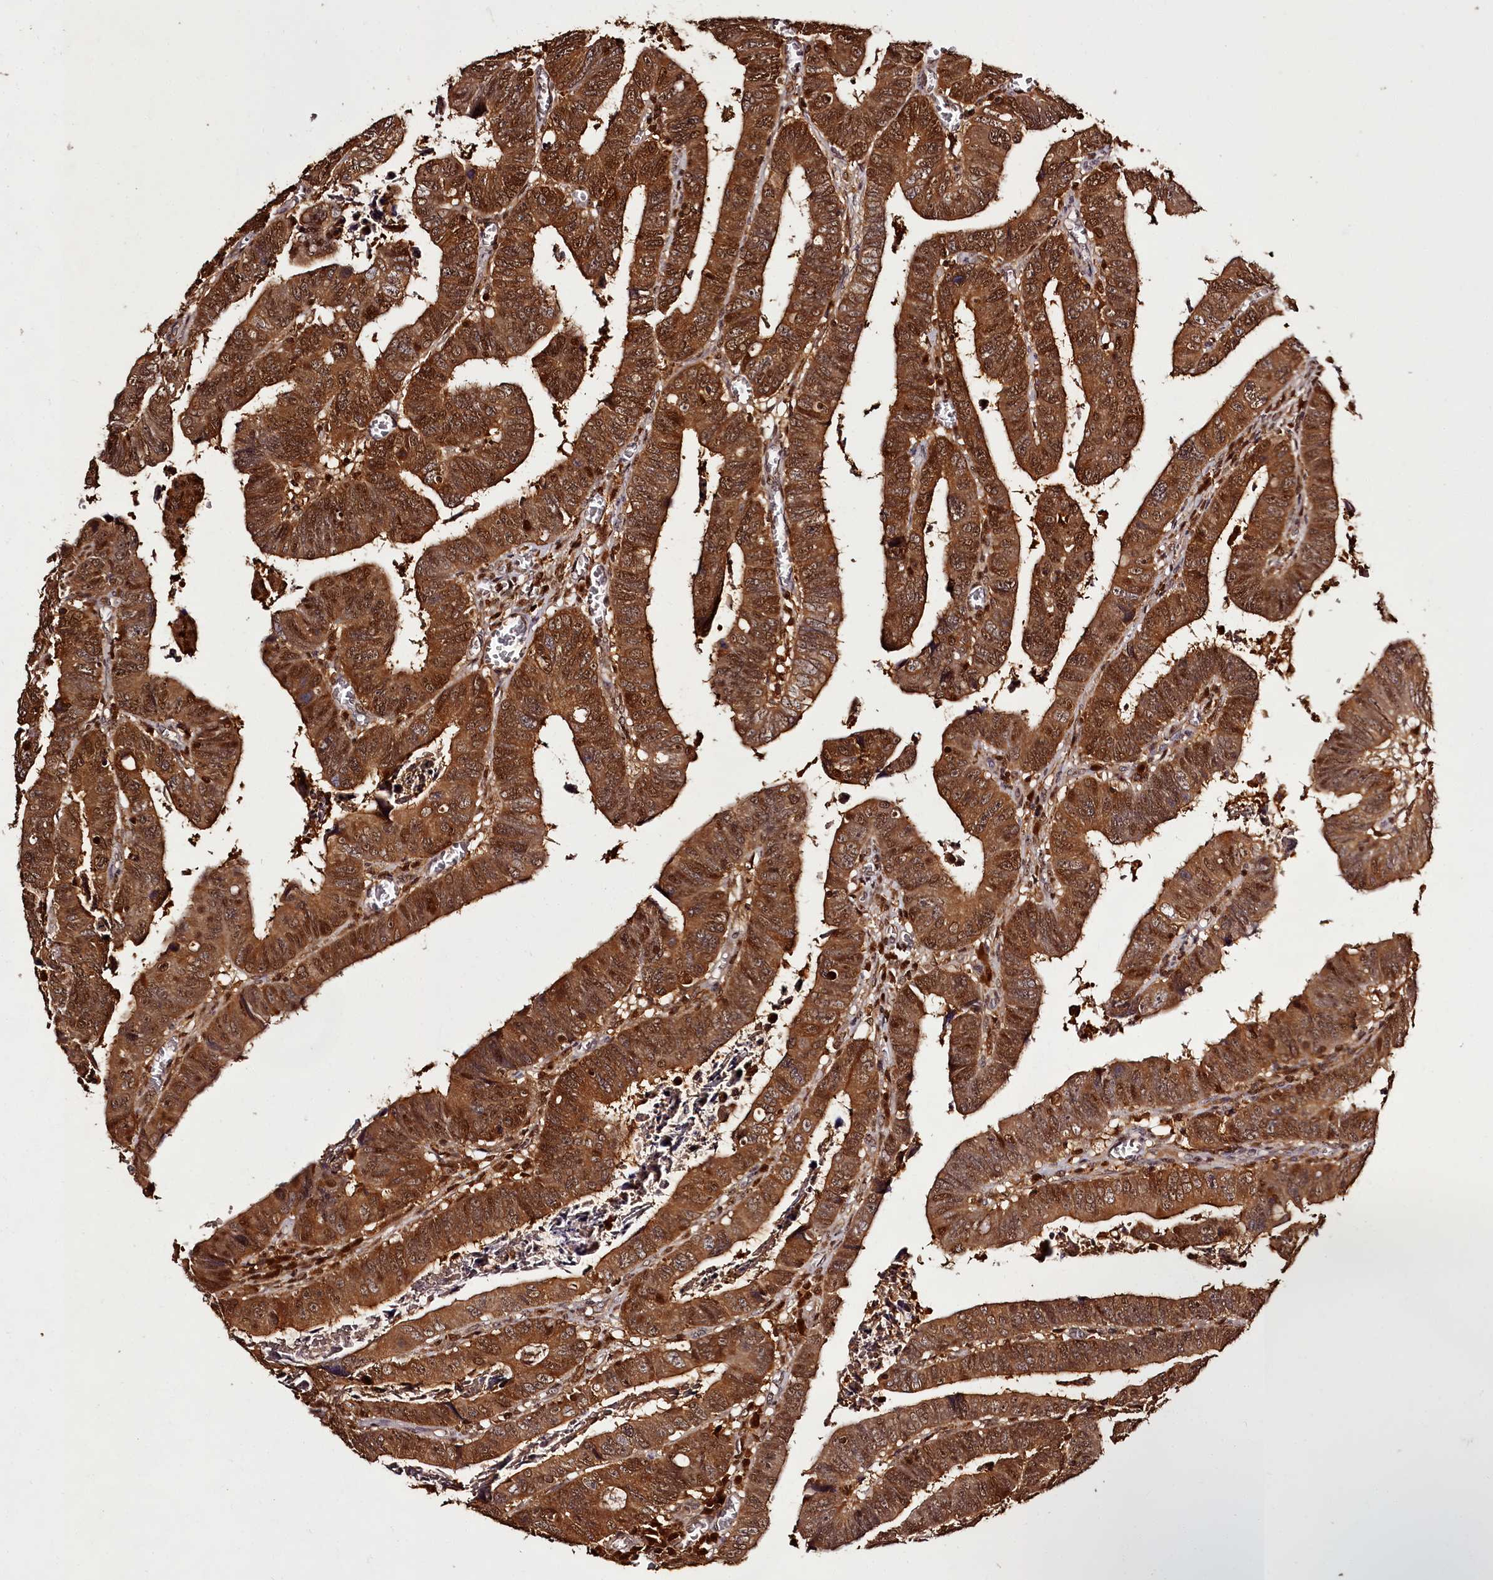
{"staining": {"intensity": "strong", "quantity": ">75%", "location": "cytoplasmic/membranous,nuclear"}, "tissue": "colorectal cancer", "cell_type": "Tumor cells", "image_type": "cancer", "snomed": [{"axis": "morphology", "description": "Normal tissue, NOS"}, {"axis": "morphology", "description": "Adenocarcinoma, NOS"}, {"axis": "topography", "description": "Rectum"}], "caption": "A brown stain shows strong cytoplasmic/membranous and nuclear positivity of a protein in colorectal adenocarcinoma tumor cells. The staining was performed using DAB, with brown indicating positive protein expression. Nuclei are stained blue with hematoxylin.", "gene": "NPRL2", "patient": {"sex": "female", "age": 65}}